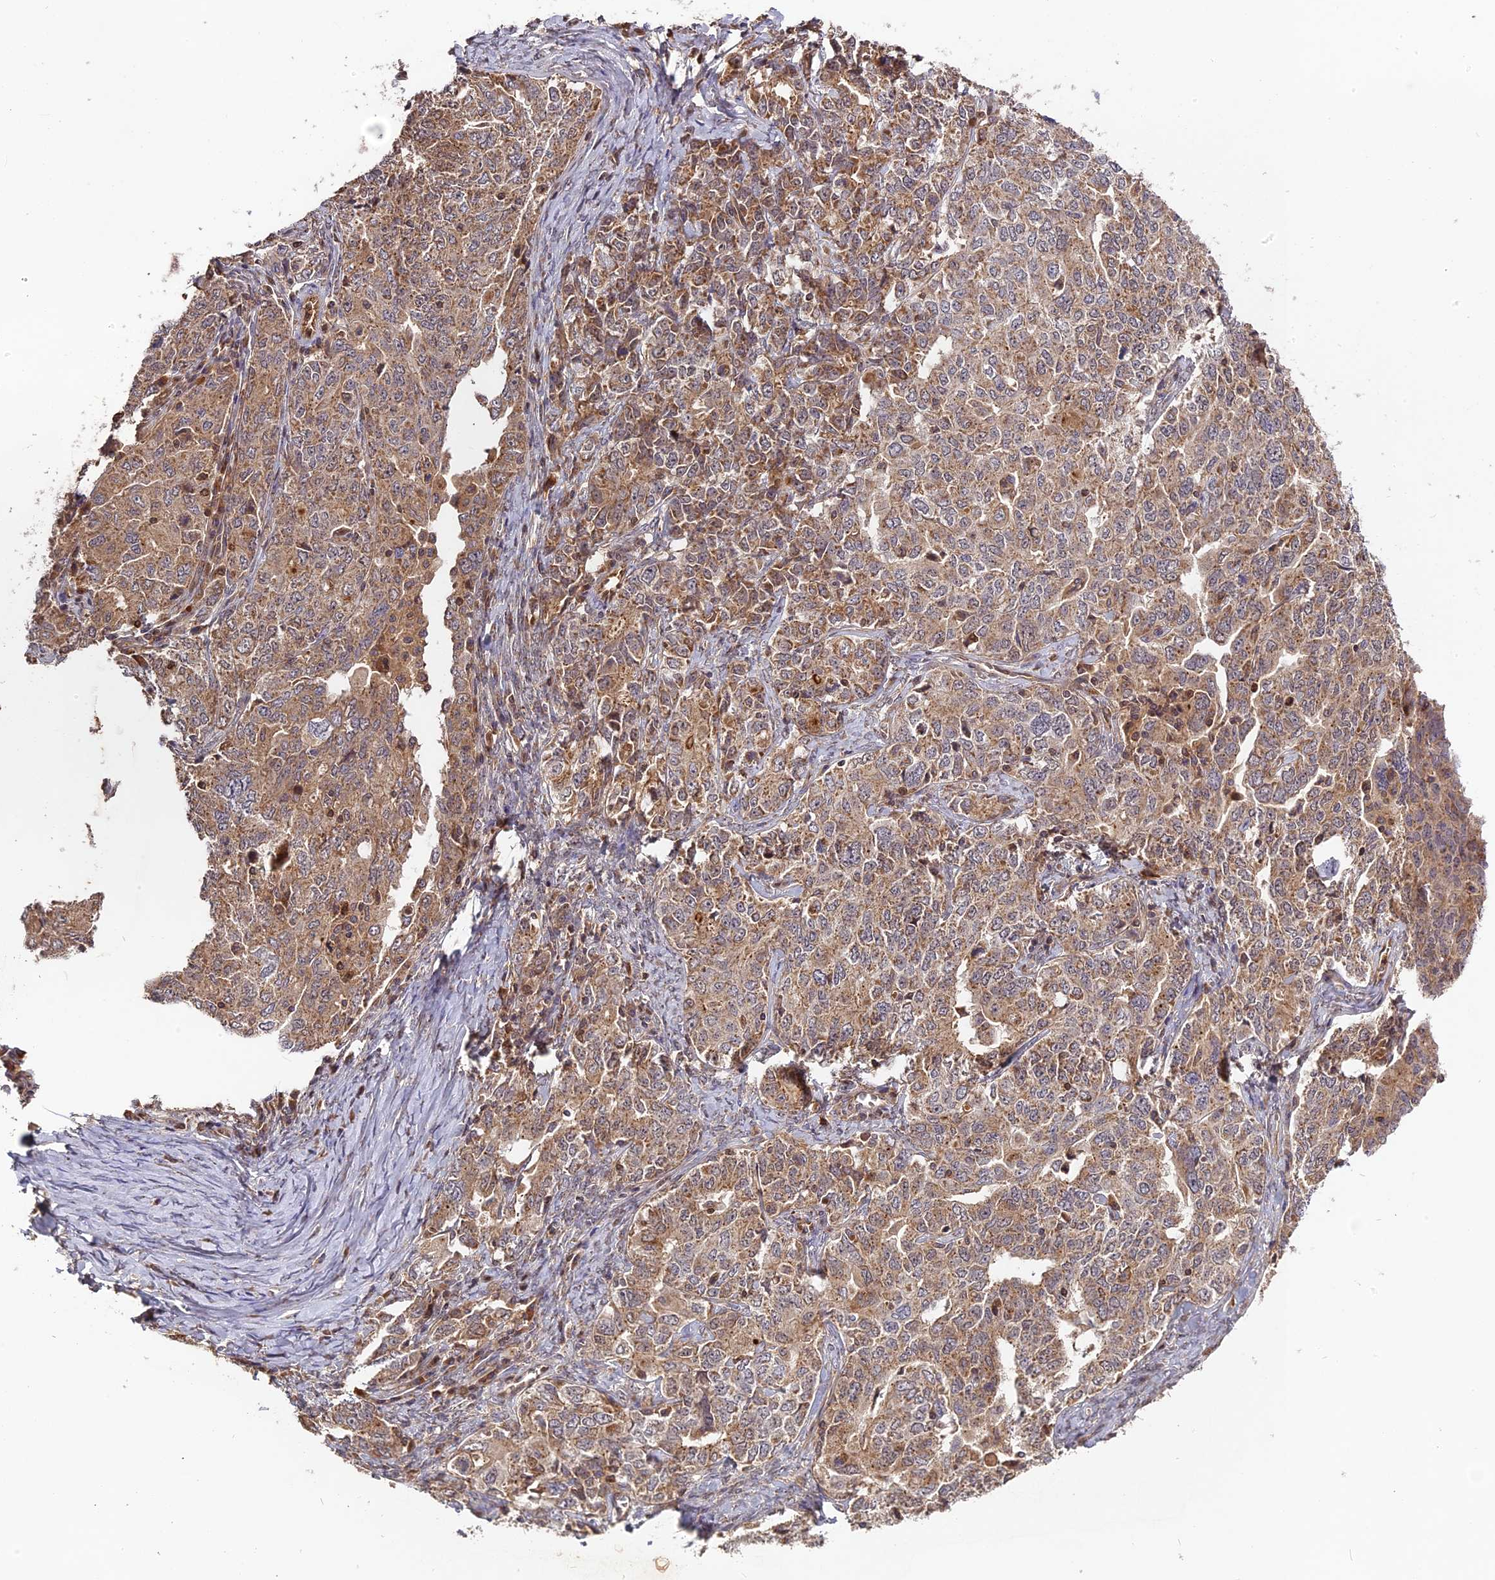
{"staining": {"intensity": "moderate", "quantity": ">75%", "location": "cytoplasmic/membranous"}, "tissue": "ovarian cancer", "cell_type": "Tumor cells", "image_type": "cancer", "snomed": [{"axis": "morphology", "description": "Carcinoma, endometroid"}, {"axis": "topography", "description": "Ovary"}], "caption": "The histopathology image reveals staining of endometroid carcinoma (ovarian), revealing moderate cytoplasmic/membranous protein positivity (brown color) within tumor cells.", "gene": "RPIA", "patient": {"sex": "female", "age": 62}}